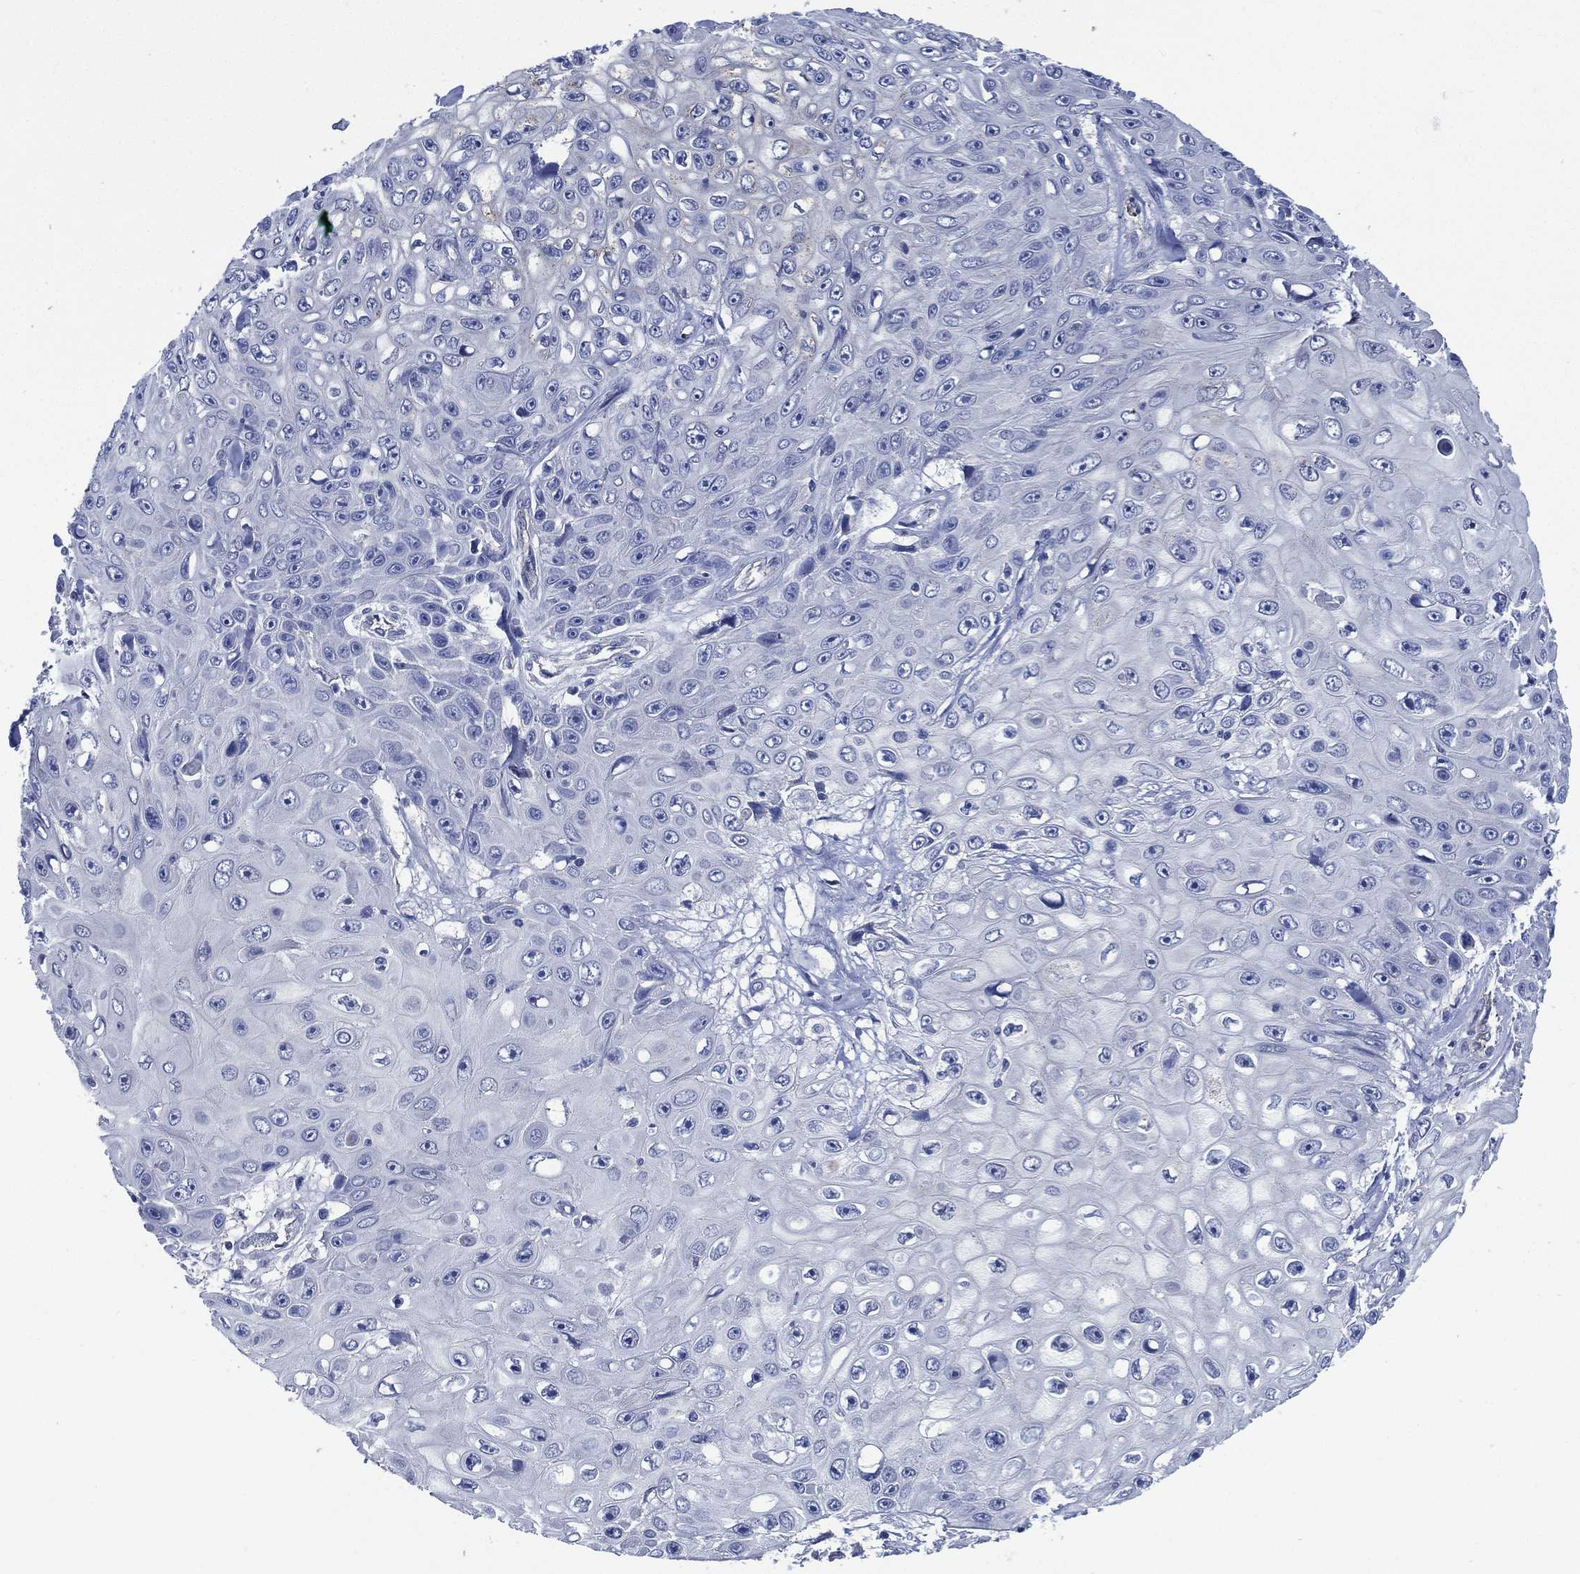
{"staining": {"intensity": "negative", "quantity": "none", "location": "none"}, "tissue": "skin cancer", "cell_type": "Tumor cells", "image_type": "cancer", "snomed": [{"axis": "morphology", "description": "Squamous cell carcinoma, NOS"}, {"axis": "topography", "description": "Skin"}], "caption": "There is no significant staining in tumor cells of squamous cell carcinoma (skin).", "gene": "C5orf46", "patient": {"sex": "male", "age": 82}}